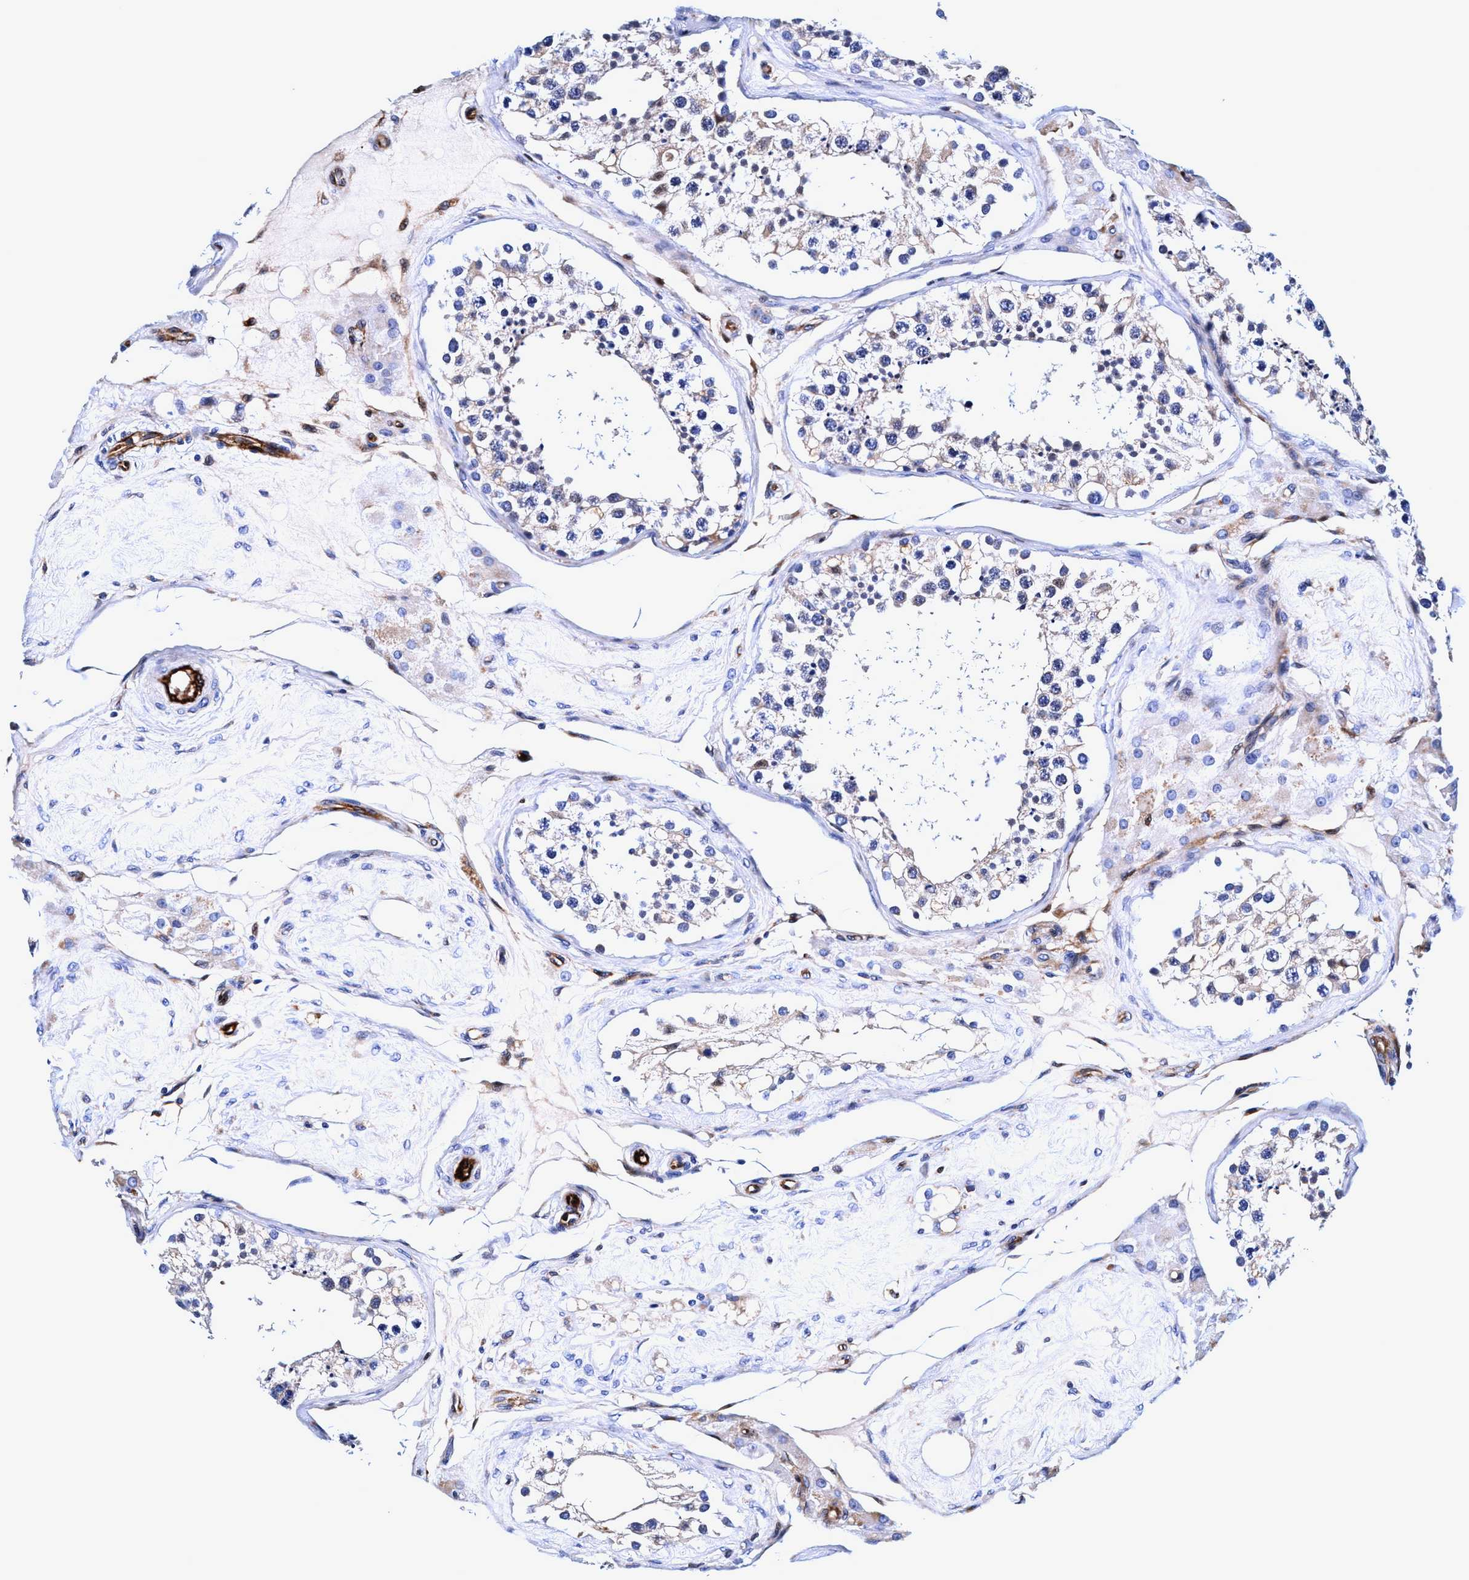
{"staining": {"intensity": "negative", "quantity": "none", "location": "none"}, "tissue": "testis", "cell_type": "Cells in seminiferous ducts", "image_type": "normal", "snomed": [{"axis": "morphology", "description": "Normal tissue, NOS"}, {"axis": "topography", "description": "Testis"}], "caption": "Immunohistochemical staining of benign human testis reveals no significant expression in cells in seminiferous ducts.", "gene": "UBALD2", "patient": {"sex": "male", "age": 68}}